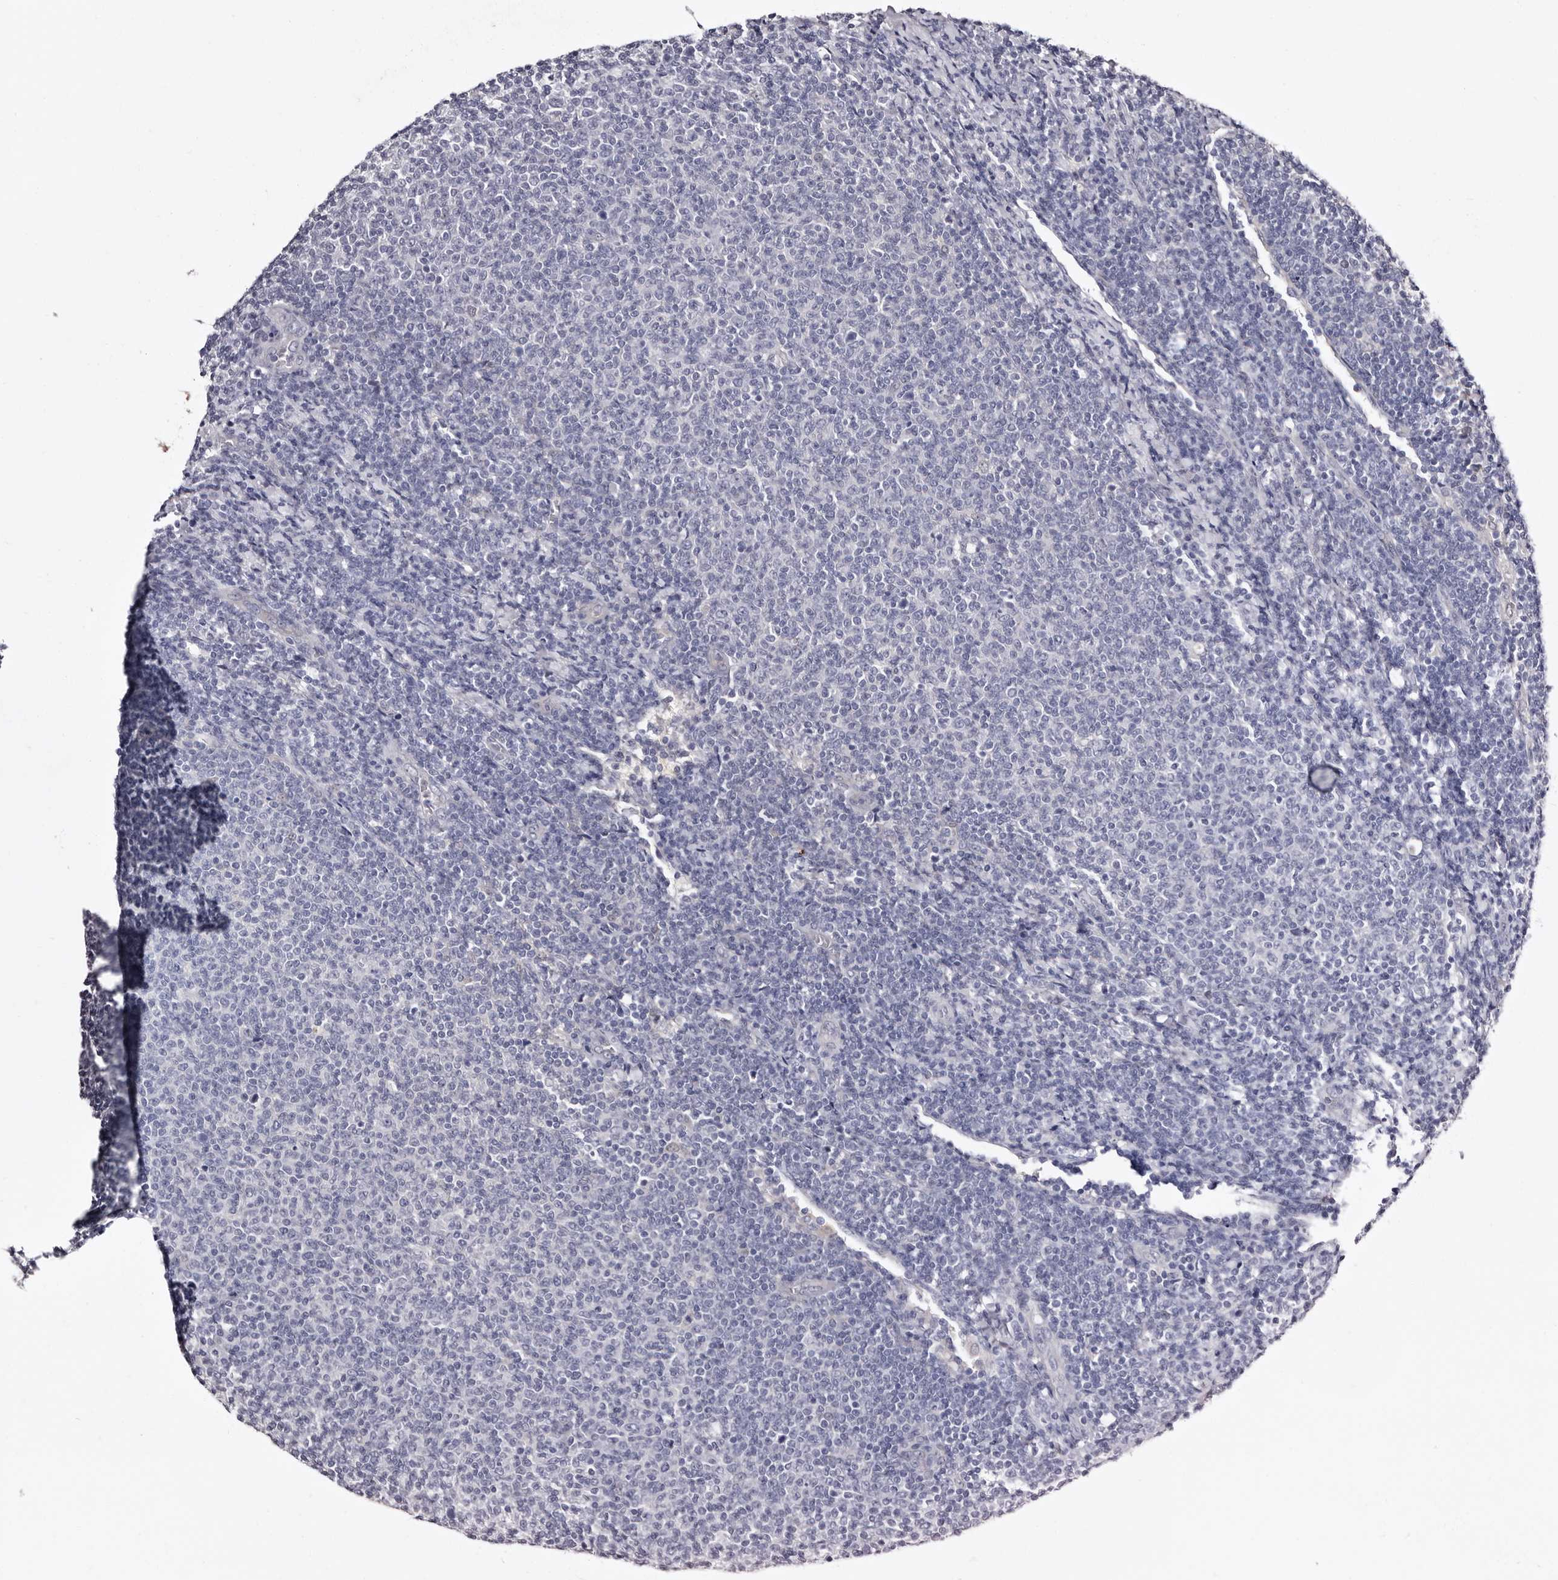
{"staining": {"intensity": "negative", "quantity": "none", "location": "none"}, "tissue": "lymphoma", "cell_type": "Tumor cells", "image_type": "cancer", "snomed": [{"axis": "morphology", "description": "Malignant lymphoma, non-Hodgkin's type, Low grade"}, {"axis": "topography", "description": "Lymph node"}], "caption": "DAB immunohistochemical staining of malignant lymphoma, non-Hodgkin's type (low-grade) shows no significant positivity in tumor cells. (DAB immunohistochemistry (IHC) with hematoxylin counter stain).", "gene": "LANCL2", "patient": {"sex": "male", "age": 66}}